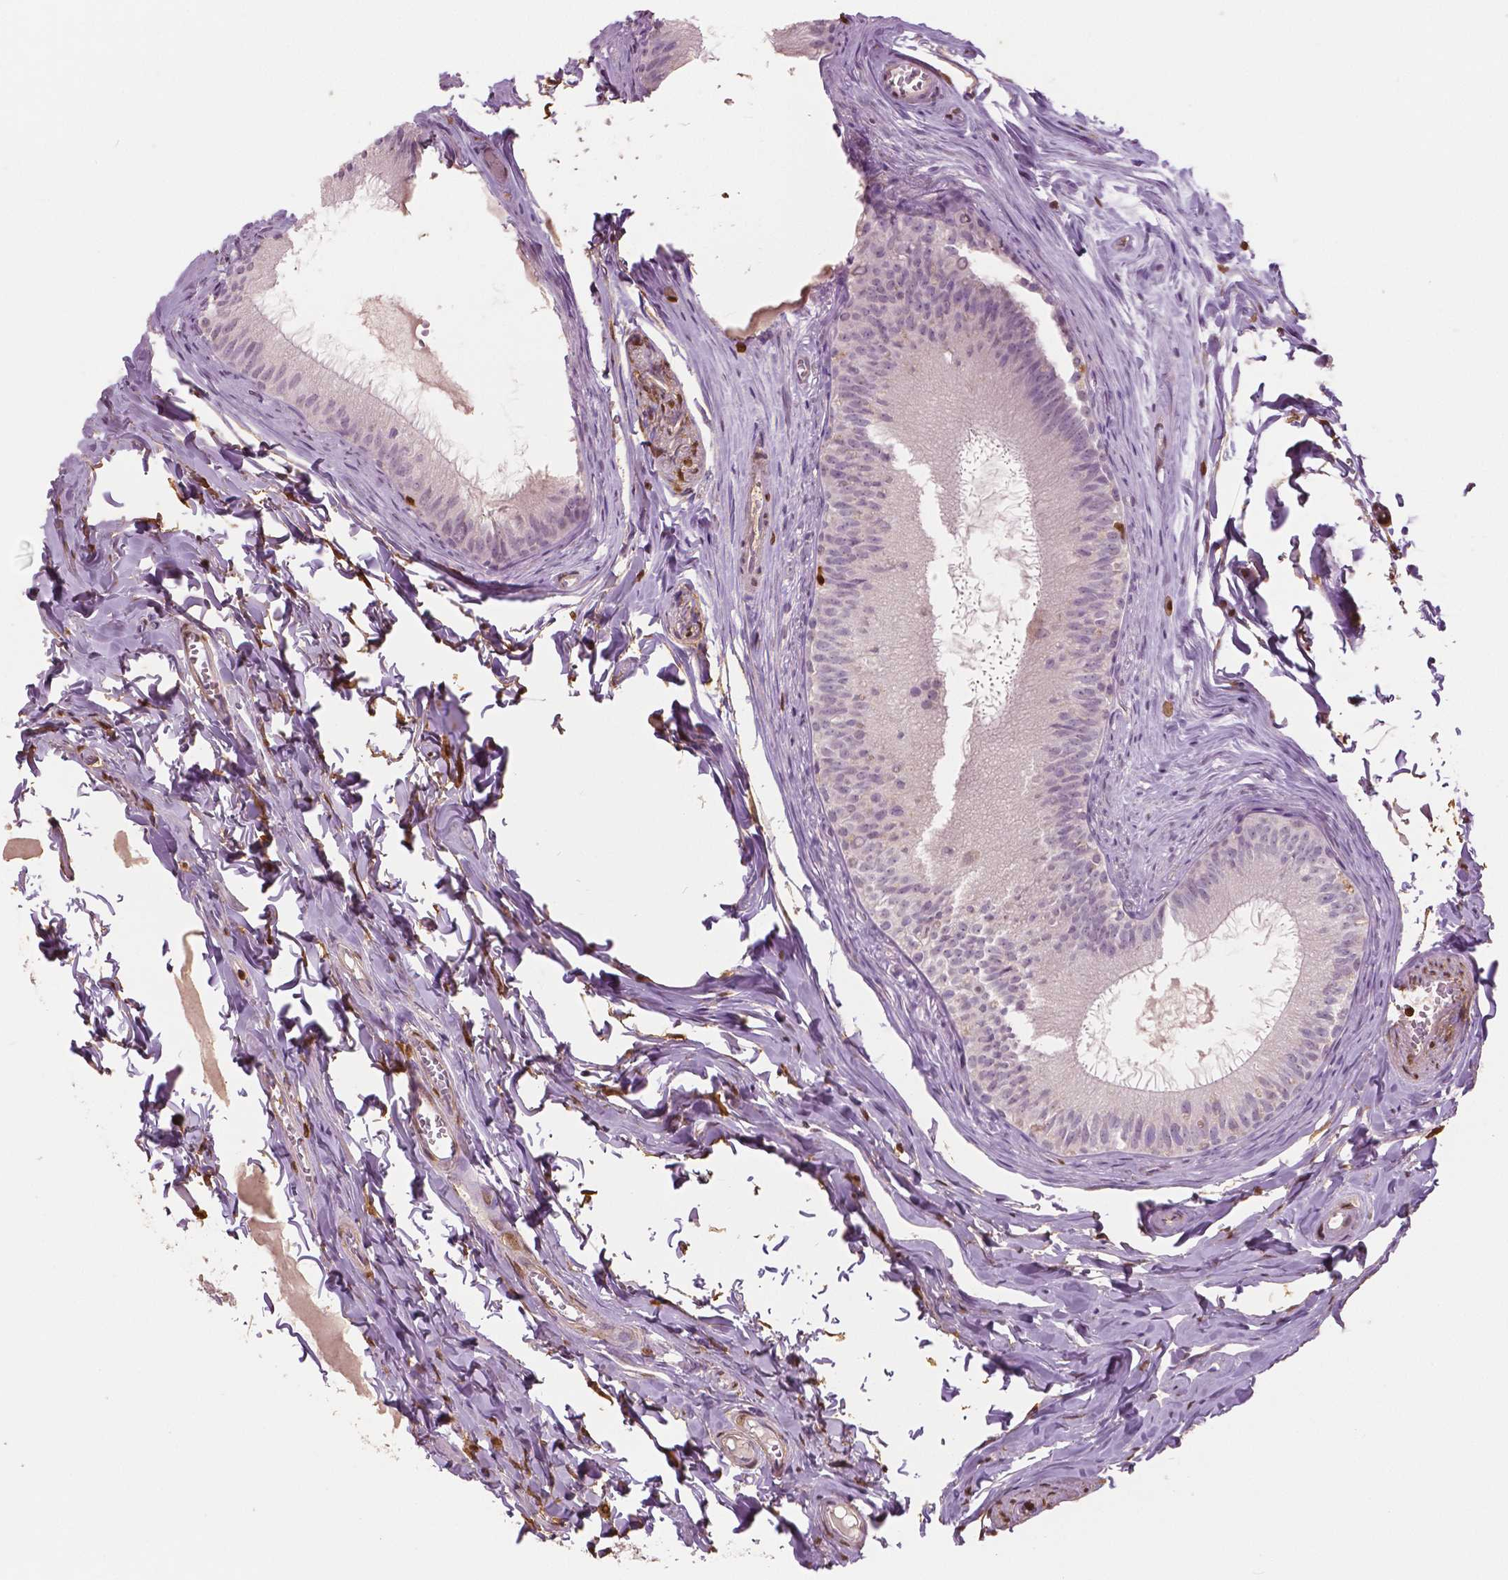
{"staining": {"intensity": "negative", "quantity": "none", "location": "none"}, "tissue": "epididymis", "cell_type": "Glandular cells", "image_type": "normal", "snomed": [{"axis": "morphology", "description": "Normal tissue, NOS"}, {"axis": "topography", "description": "Epididymis"}], "caption": "IHC photomicrograph of unremarkable epididymis stained for a protein (brown), which exhibits no positivity in glandular cells.", "gene": "S100A4", "patient": {"sex": "male", "age": 45}}